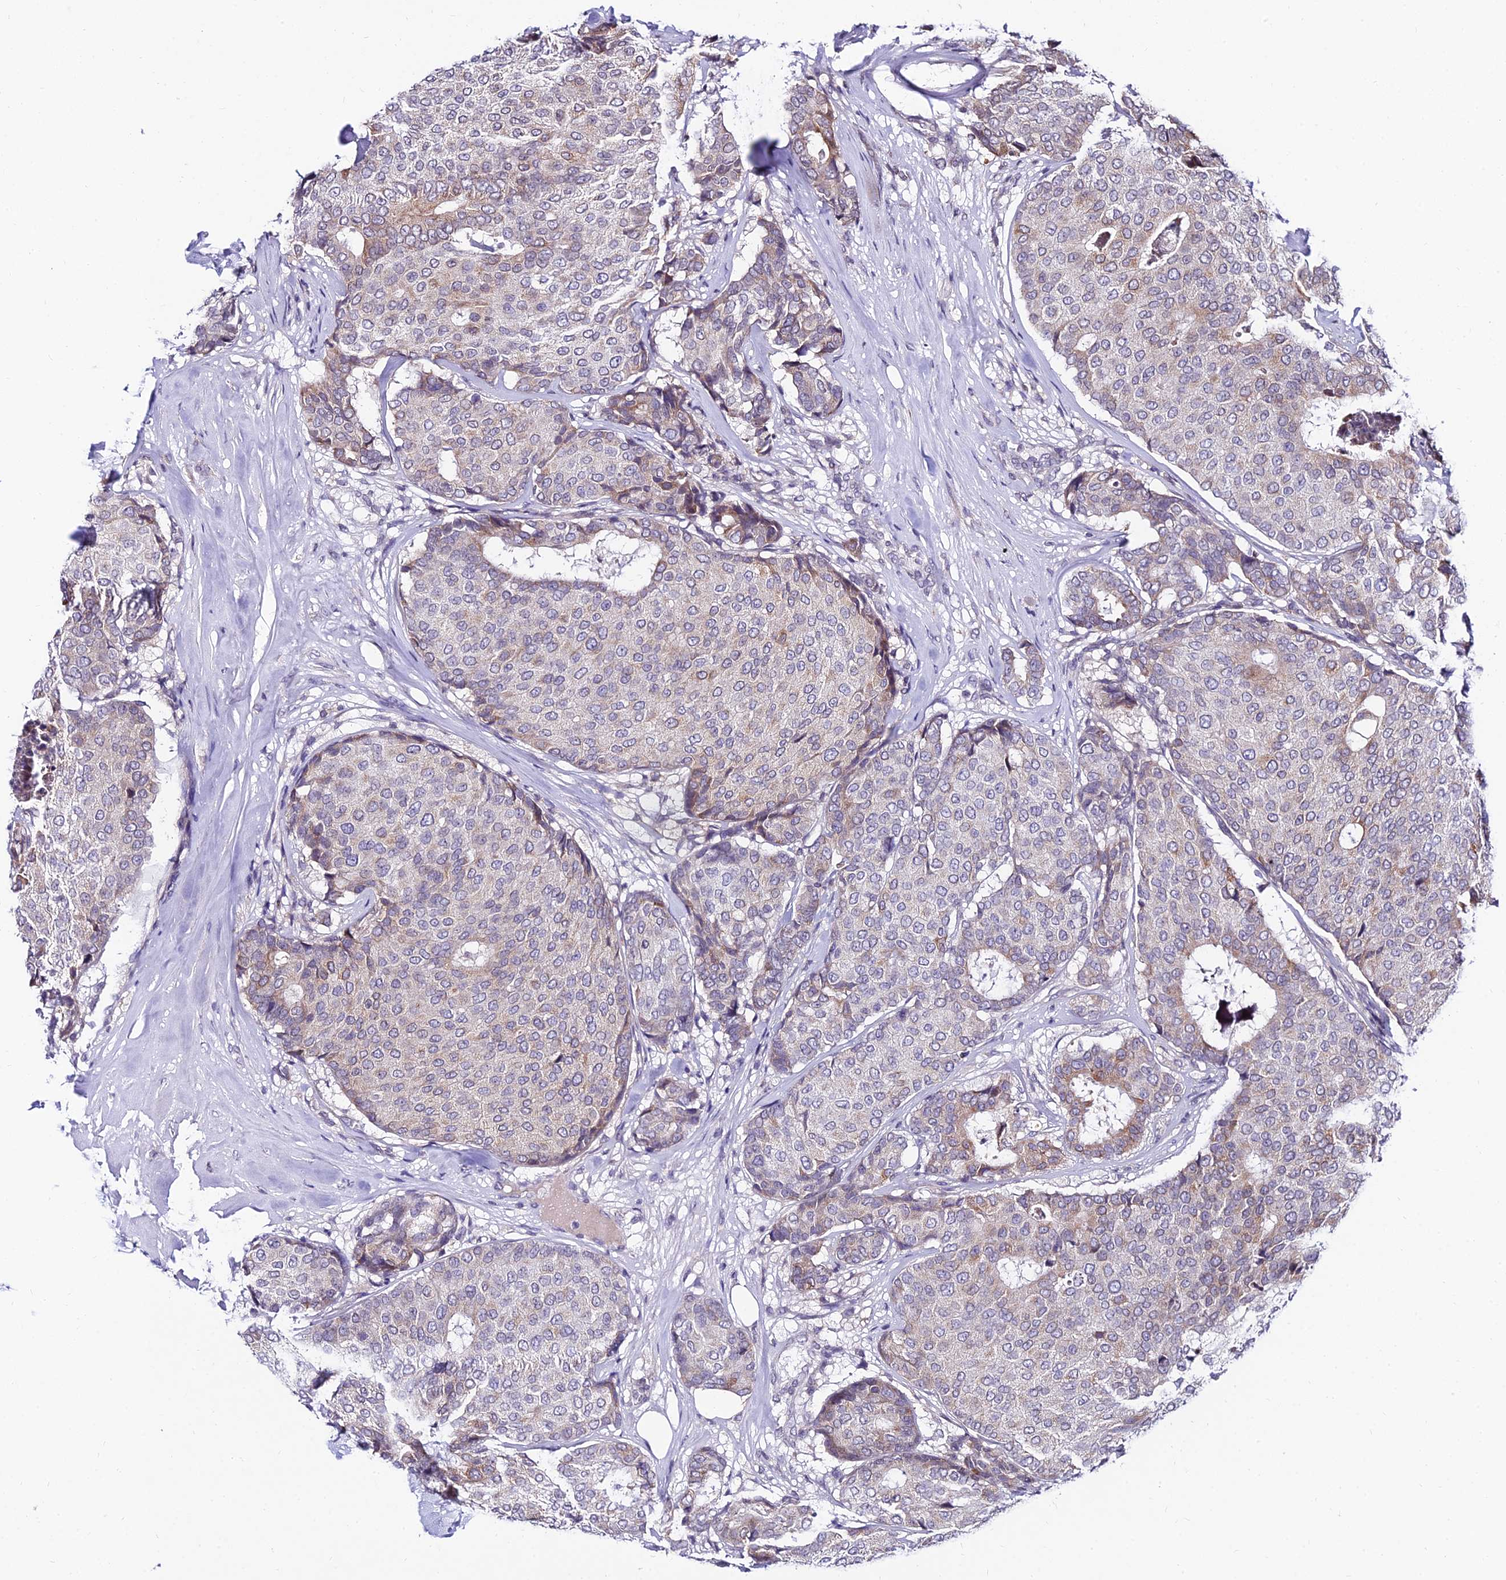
{"staining": {"intensity": "weak", "quantity": "<25%", "location": "cytoplasmic/membranous"}, "tissue": "breast cancer", "cell_type": "Tumor cells", "image_type": "cancer", "snomed": [{"axis": "morphology", "description": "Duct carcinoma"}, {"axis": "topography", "description": "Breast"}], "caption": "Immunohistochemistry image of neoplastic tissue: breast cancer (intraductal carcinoma) stained with DAB exhibits no significant protein staining in tumor cells. (DAB (3,3'-diaminobenzidine) immunohistochemistry, high magnification).", "gene": "CDNF", "patient": {"sex": "female", "age": 75}}